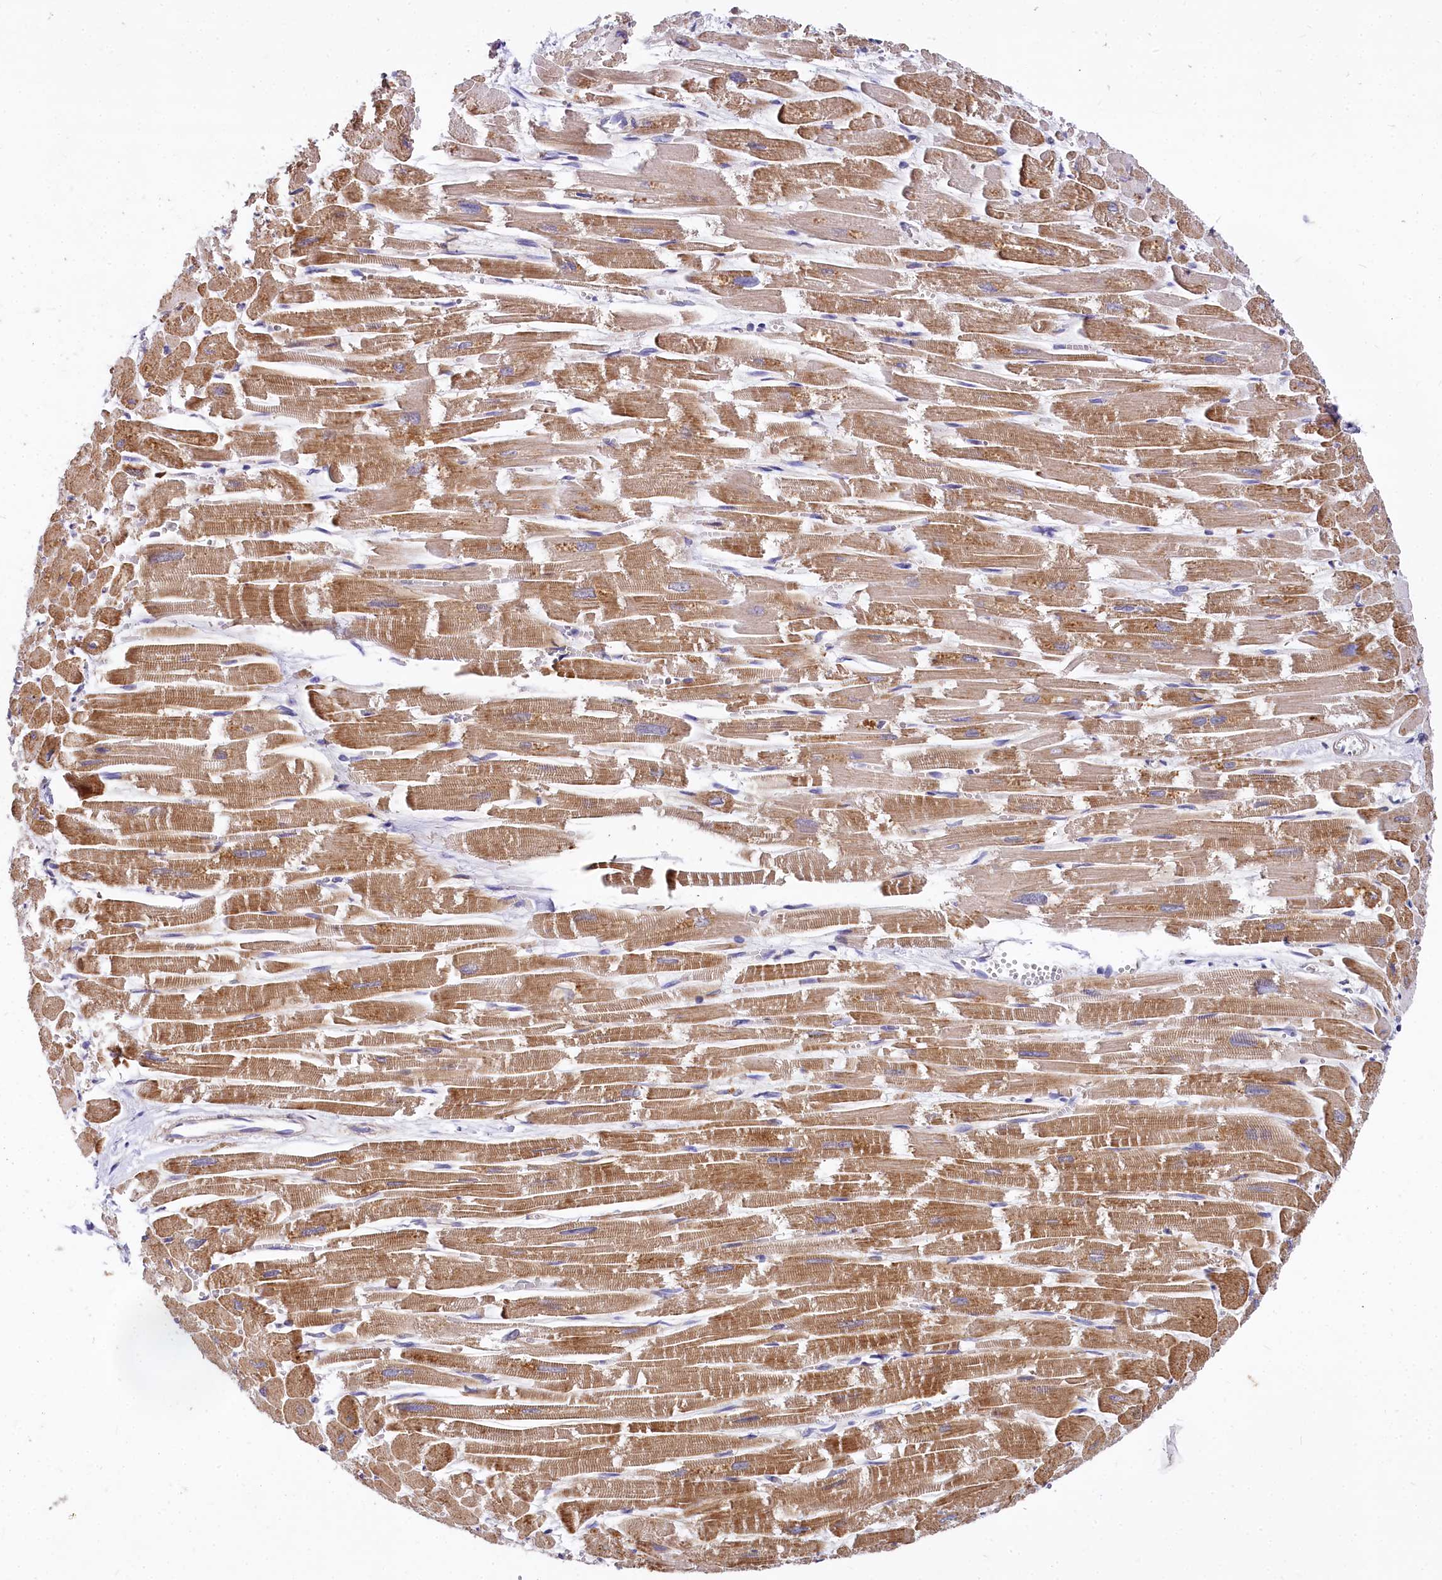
{"staining": {"intensity": "moderate", "quantity": ">75%", "location": "cytoplasmic/membranous"}, "tissue": "heart muscle", "cell_type": "Cardiomyocytes", "image_type": "normal", "snomed": [{"axis": "morphology", "description": "Normal tissue, NOS"}, {"axis": "topography", "description": "Heart"}], "caption": "Immunohistochemistry (IHC) image of normal heart muscle stained for a protein (brown), which reveals medium levels of moderate cytoplasmic/membranous staining in about >75% of cardiomyocytes.", "gene": "EIF2B2", "patient": {"sex": "male", "age": 54}}